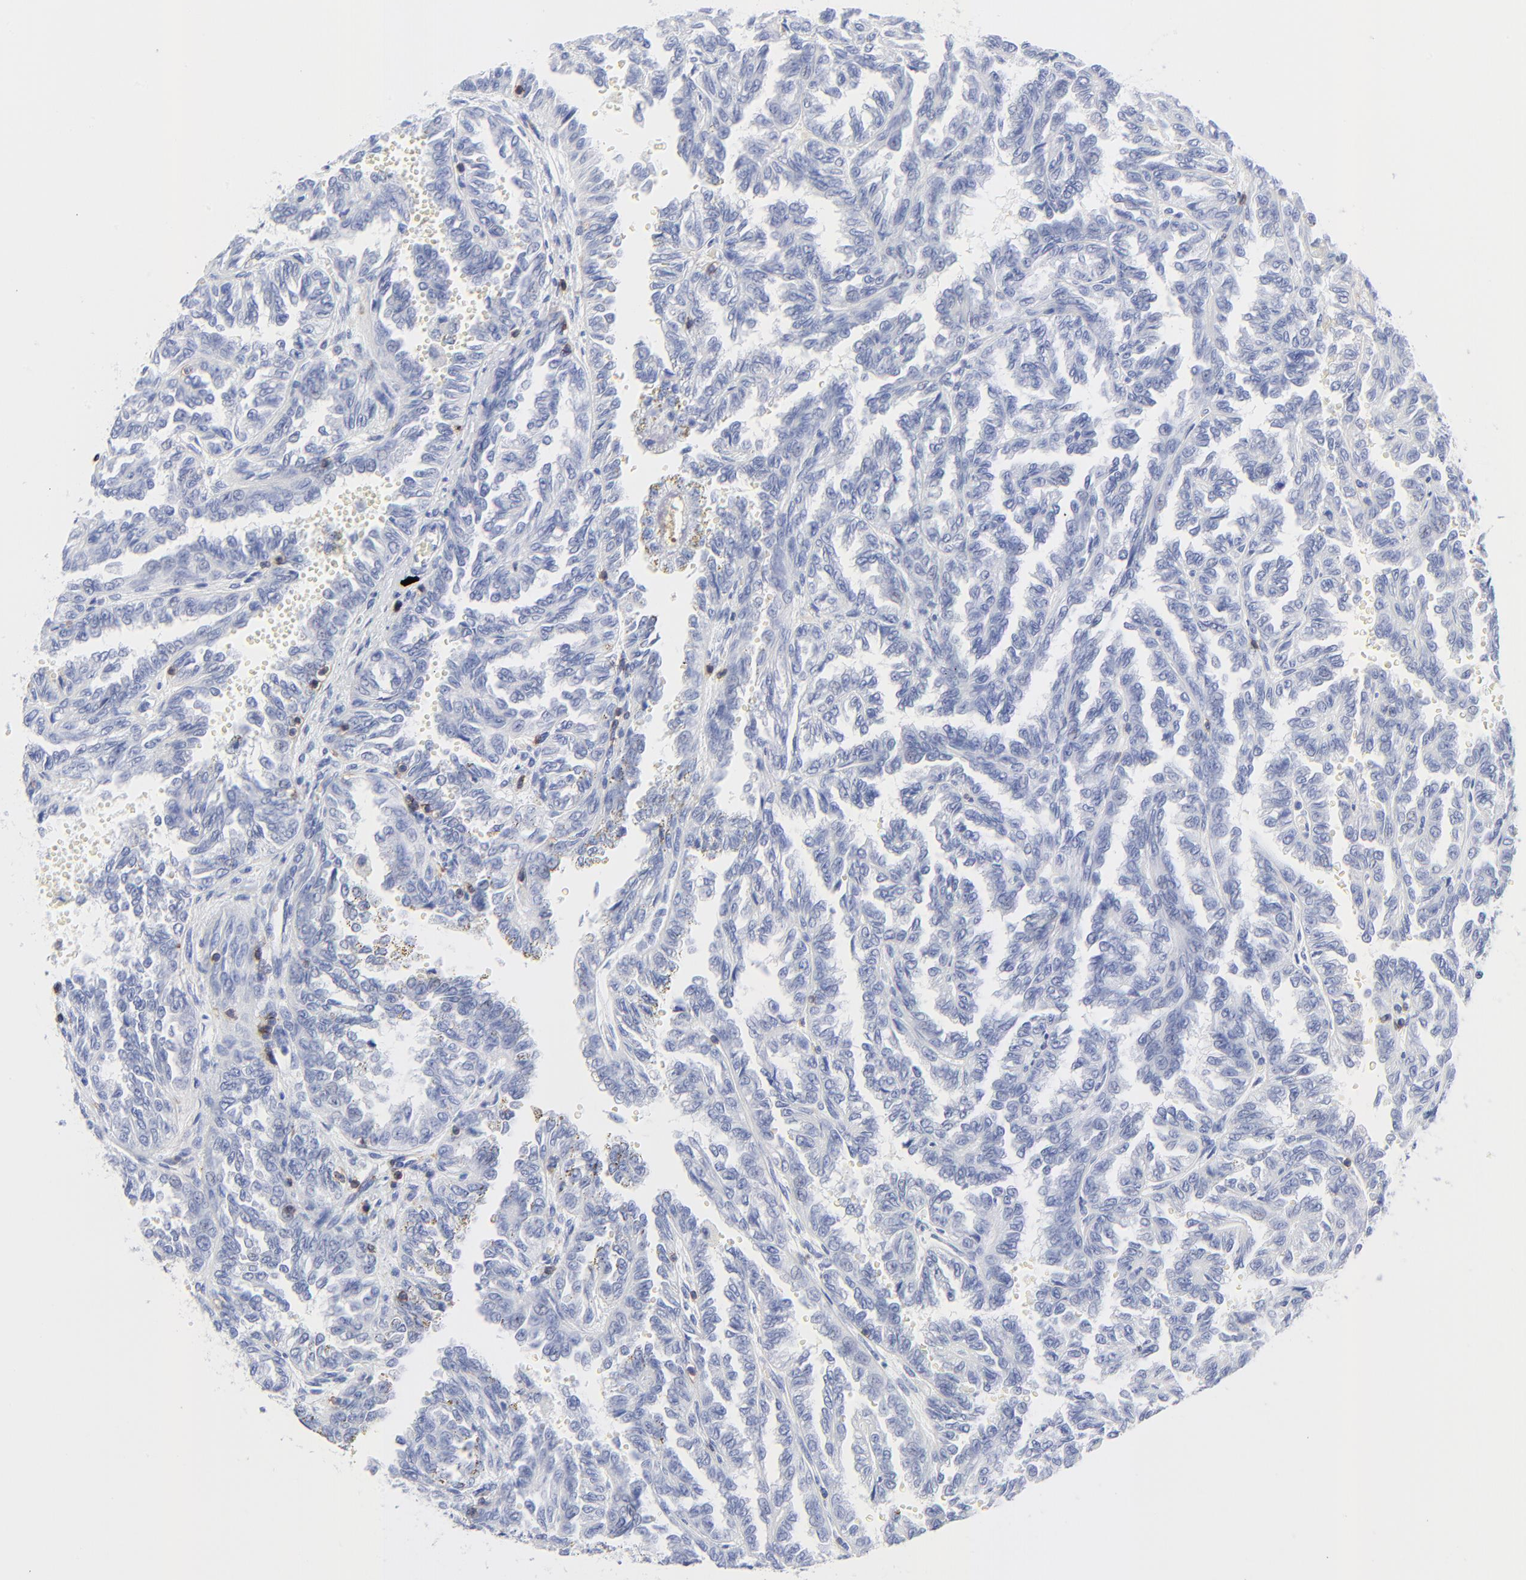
{"staining": {"intensity": "negative", "quantity": "none", "location": "none"}, "tissue": "renal cancer", "cell_type": "Tumor cells", "image_type": "cancer", "snomed": [{"axis": "morphology", "description": "Inflammation, NOS"}, {"axis": "morphology", "description": "Adenocarcinoma, NOS"}, {"axis": "topography", "description": "Kidney"}], "caption": "Tumor cells show no significant expression in renal adenocarcinoma. Nuclei are stained in blue.", "gene": "LCK", "patient": {"sex": "male", "age": 68}}